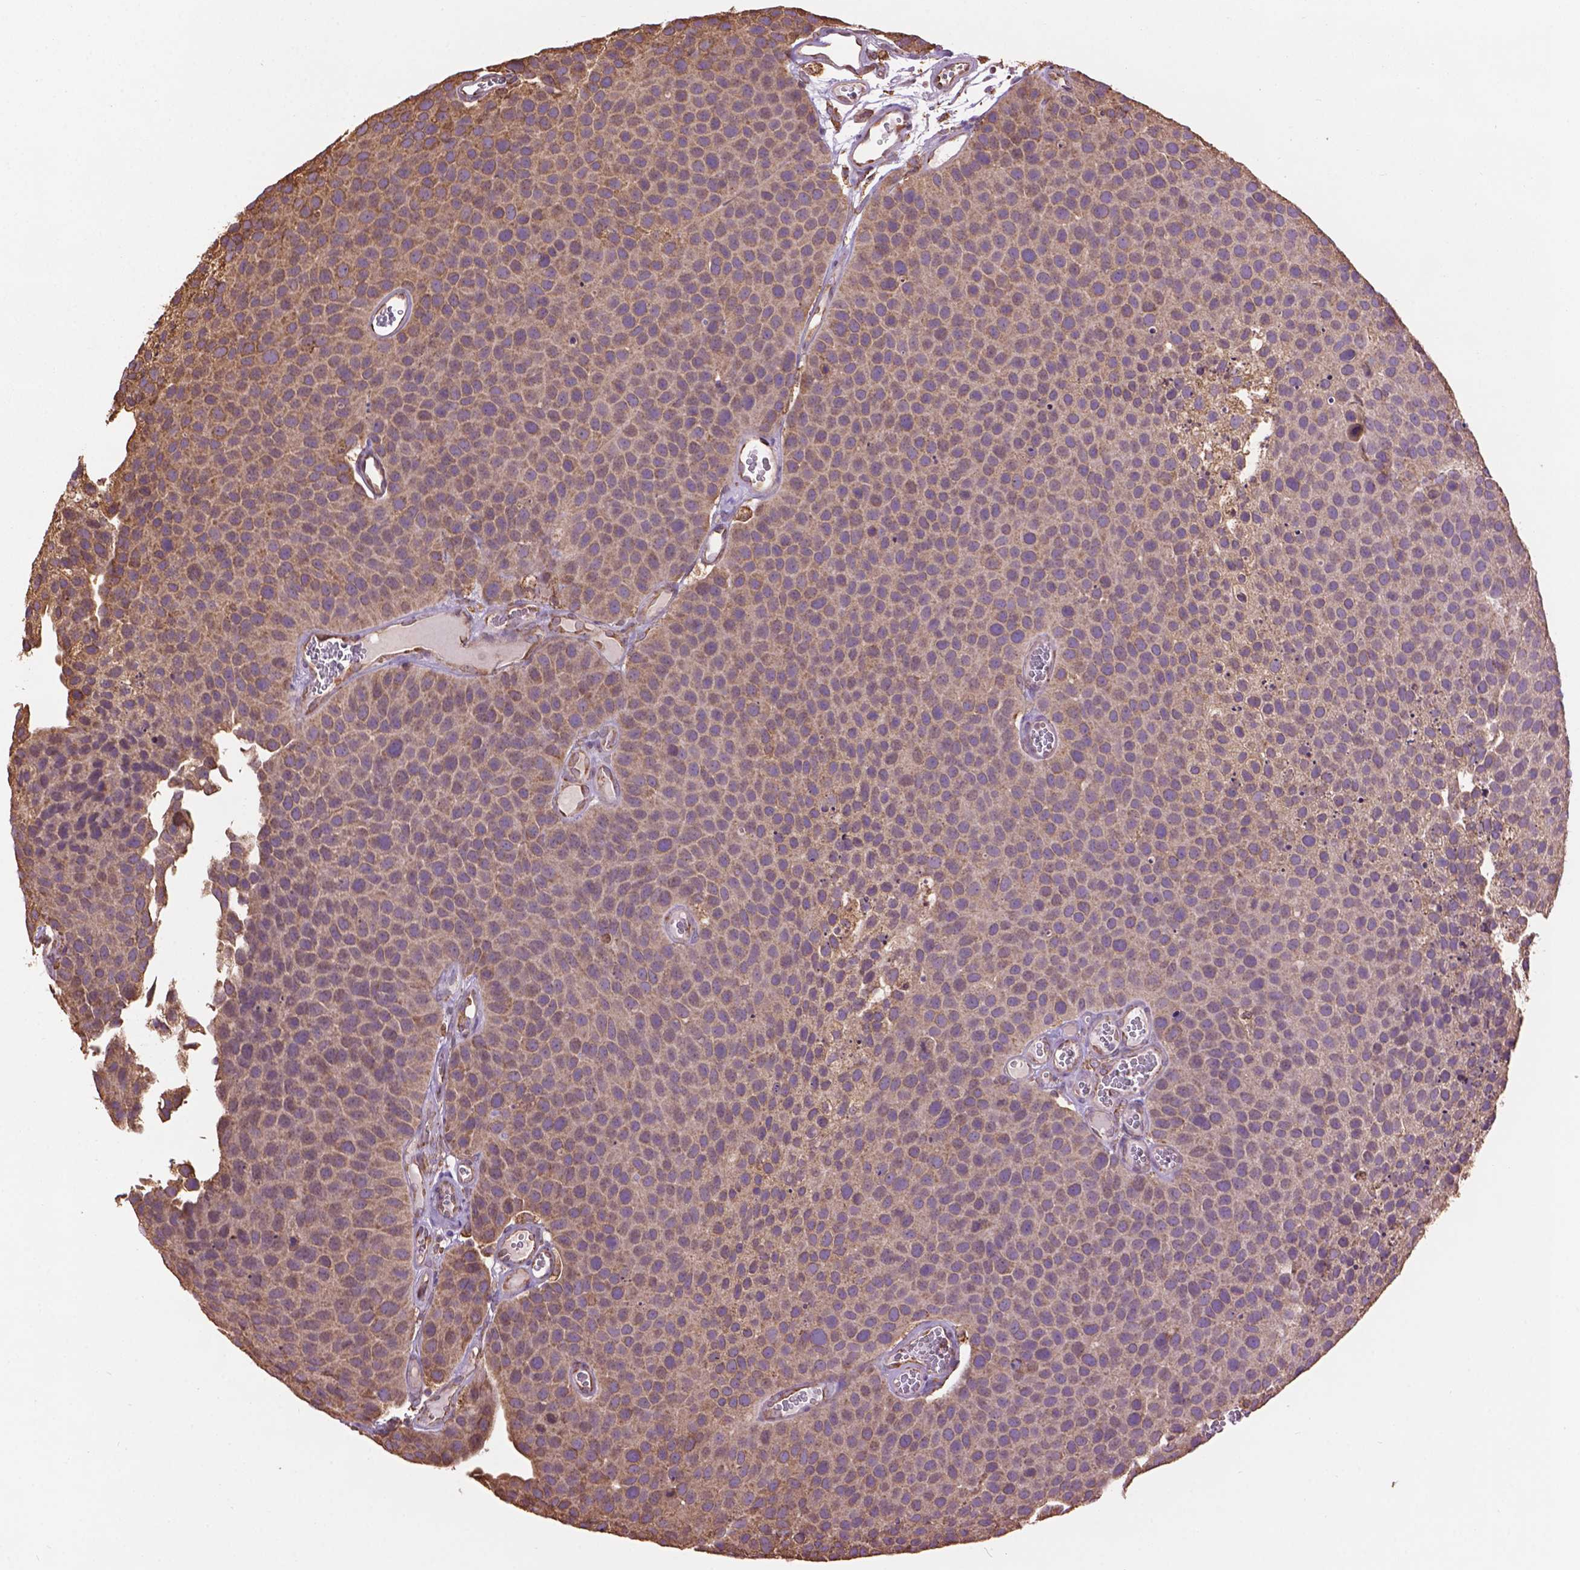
{"staining": {"intensity": "weak", "quantity": ">75%", "location": "cytoplasmic/membranous"}, "tissue": "urothelial cancer", "cell_type": "Tumor cells", "image_type": "cancer", "snomed": [{"axis": "morphology", "description": "Urothelial carcinoma, Low grade"}, {"axis": "topography", "description": "Urinary bladder"}], "caption": "Low-grade urothelial carcinoma was stained to show a protein in brown. There is low levels of weak cytoplasmic/membranous positivity in about >75% of tumor cells.", "gene": "PPP2R5E", "patient": {"sex": "female", "age": 69}}